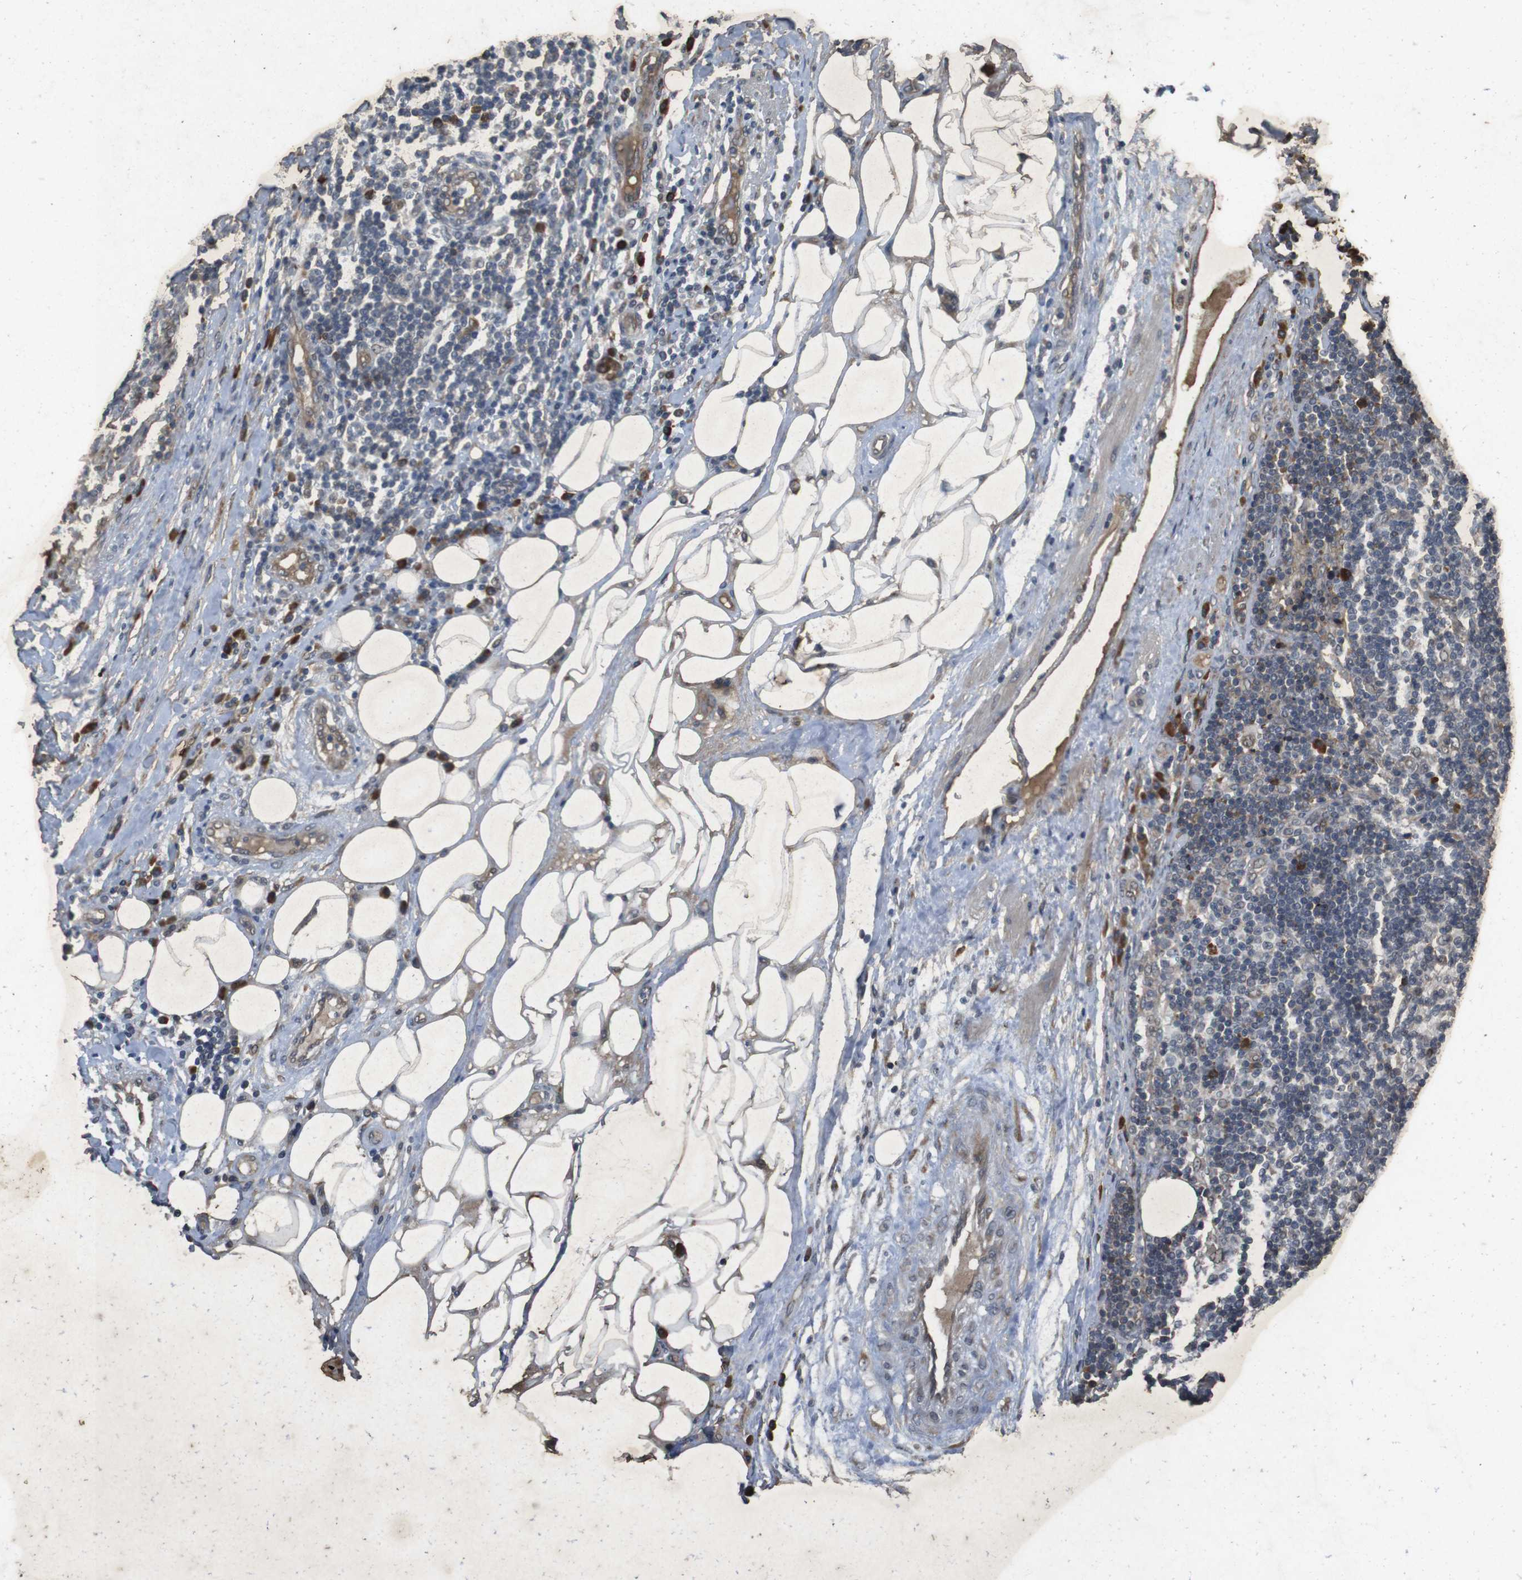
{"staining": {"intensity": "strong", "quantity": "<25%", "location": "cytoplasmic/membranous"}, "tissue": "lymph node", "cell_type": "Germinal center cells", "image_type": "normal", "snomed": [{"axis": "morphology", "description": "Normal tissue, NOS"}, {"axis": "morphology", "description": "Squamous cell carcinoma, metastatic, NOS"}, {"axis": "topography", "description": "Lymph node"}], "caption": "Protein staining shows strong cytoplasmic/membranous staining in about <25% of germinal center cells in normal lymph node. The protein of interest is shown in brown color, while the nuclei are stained blue.", "gene": "FLCN", "patient": {"sex": "female", "age": 53}}